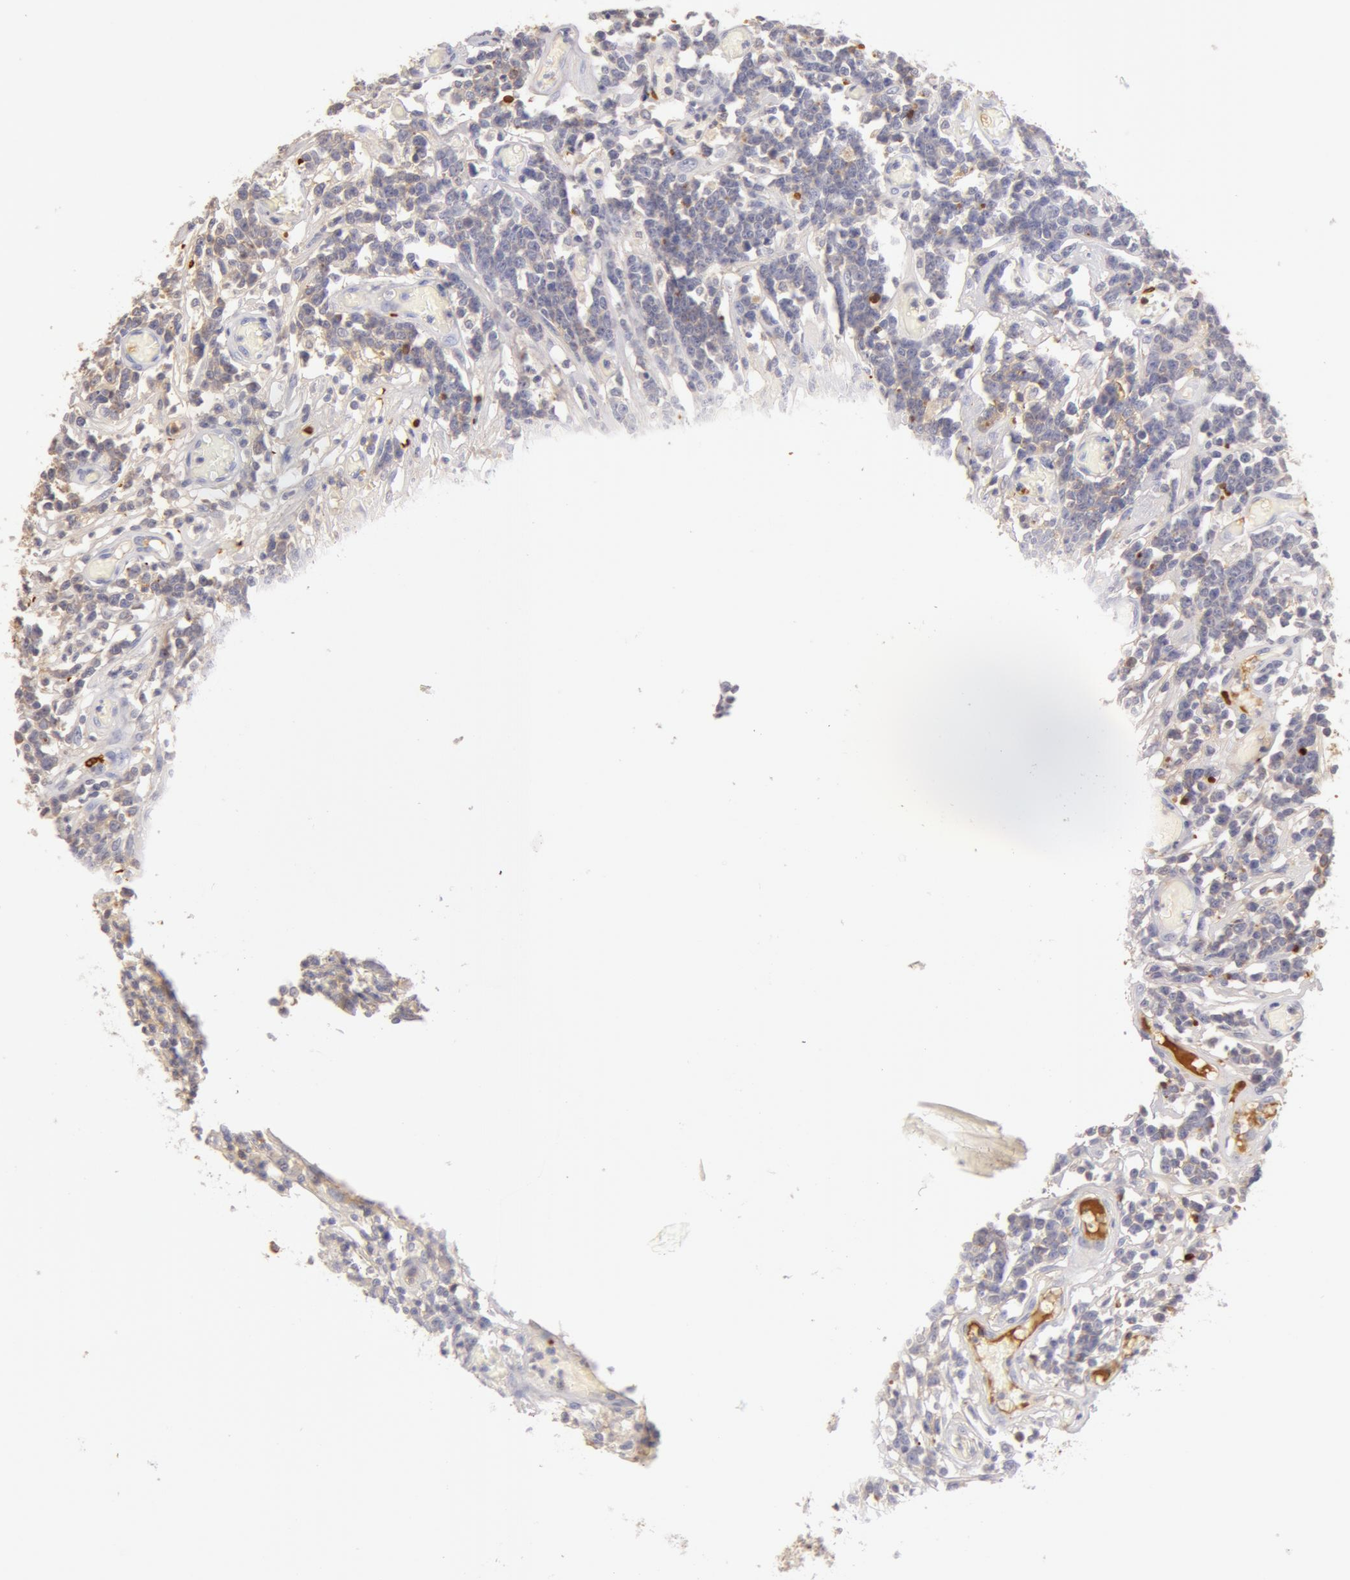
{"staining": {"intensity": "weak", "quantity": "<25%", "location": "cytoplasmic/membranous"}, "tissue": "lymphoma", "cell_type": "Tumor cells", "image_type": "cancer", "snomed": [{"axis": "morphology", "description": "Malignant lymphoma, non-Hodgkin's type, High grade"}, {"axis": "topography", "description": "Colon"}], "caption": "Immunohistochemistry micrograph of human malignant lymphoma, non-Hodgkin's type (high-grade) stained for a protein (brown), which demonstrates no staining in tumor cells. Brightfield microscopy of immunohistochemistry (IHC) stained with DAB (brown) and hematoxylin (blue), captured at high magnification.", "gene": "GC", "patient": {"sex": "male", "age": 82}}